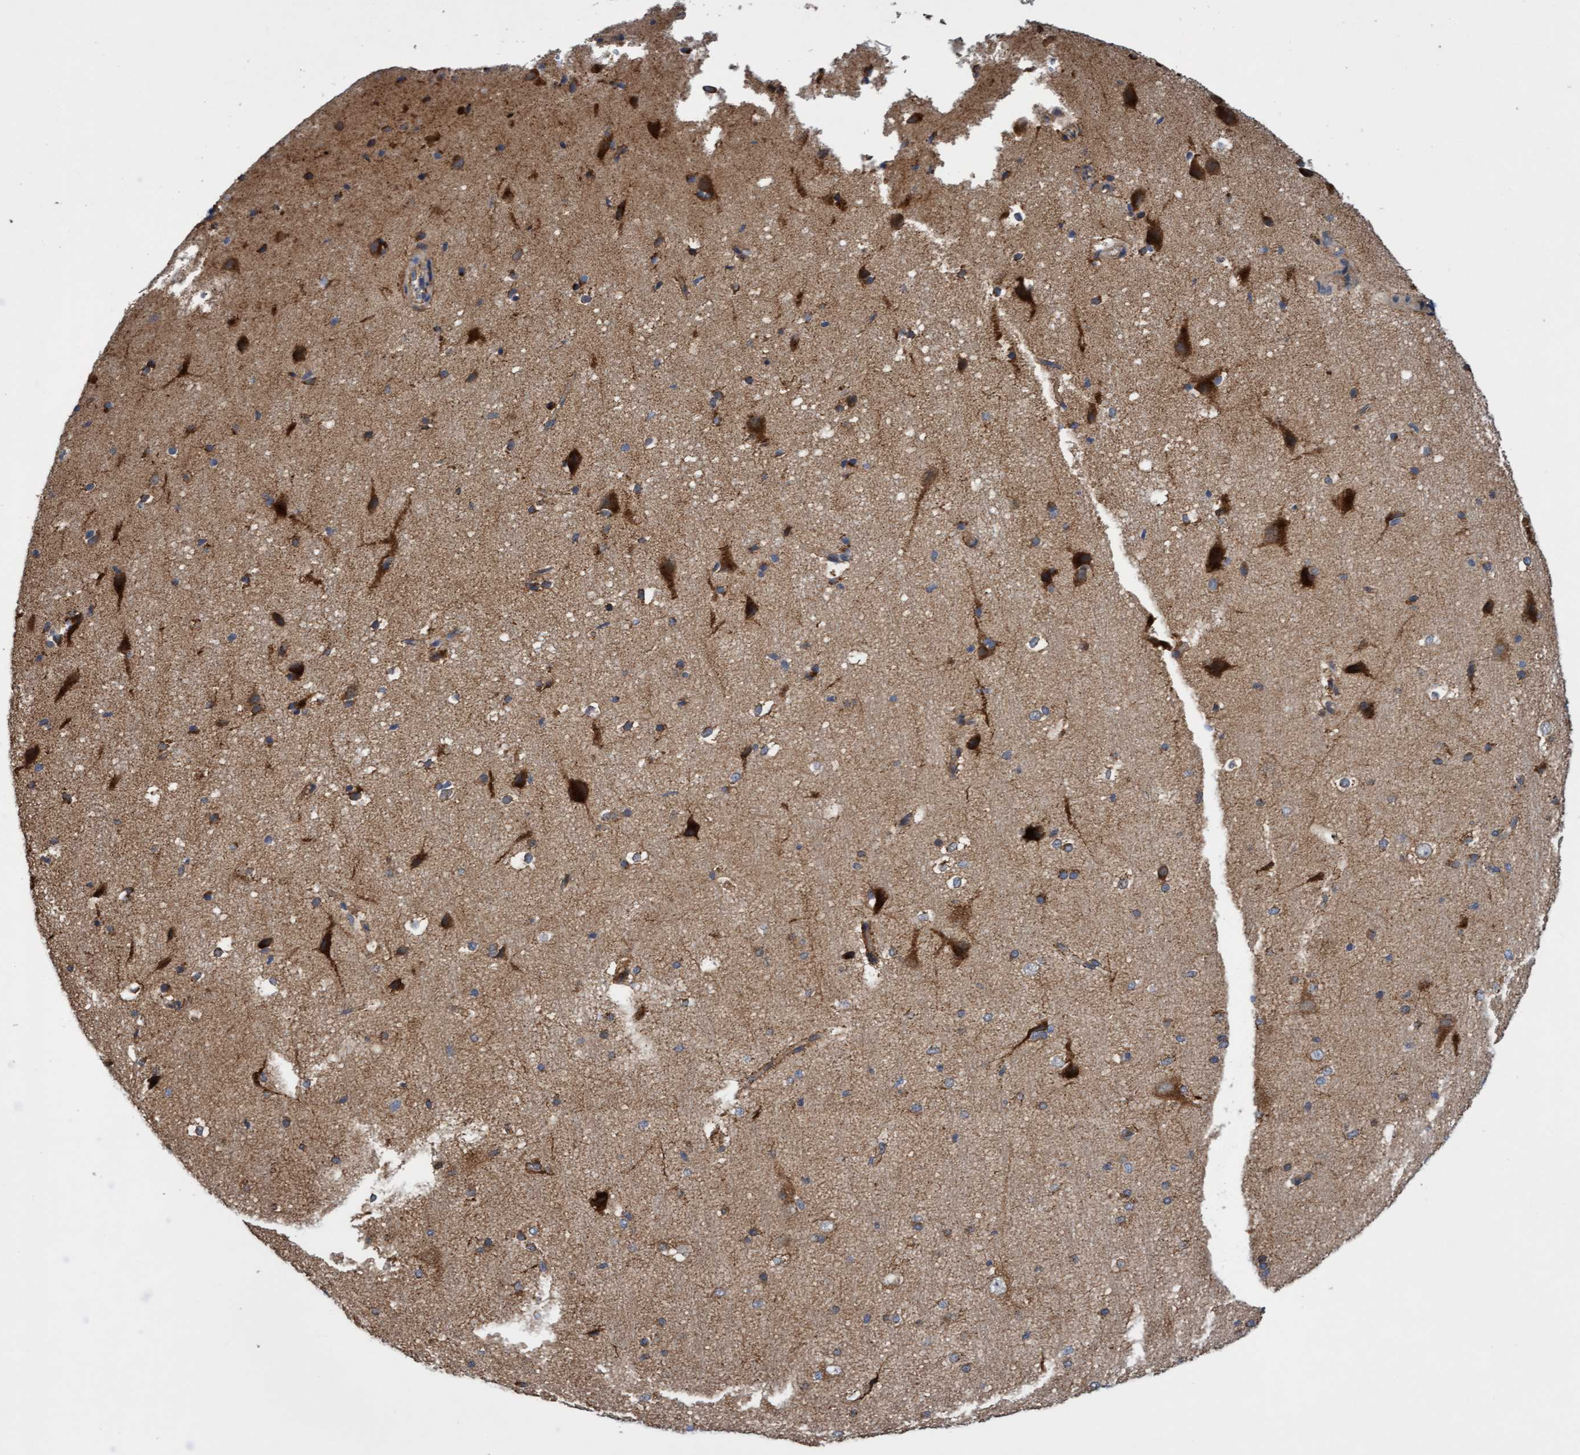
{"staining": {"intensity": "moderate", "quantity": "25%-75%", "location": "cytoplasmic/membranous"}, "tissue": "cerebral cortex", "cell_type": "Endothelial cells", "image_type": "normal", "snomed": [{"axis": "morphology", "description": "Normal tissue, NOS"}, {"axis": "morphology", "description": "Developmental malformation"}, {"axis": "topography", "description": "Cerebral cortex"}], "caption": "IHC staining of normal cerebral cortex, which displays medium levels of moderate cytoplasmic/membranous expression in approximately 25%-75% of endothelial cells indicating moderate cytoplasmic/membranous protein expression. The staining was performed using DAB (brown) for protein detection and nuclei were counterstained in hematoxylin (blue).", "gene": "ITFG1", "patient": {"sex": "female", "age": 30}}